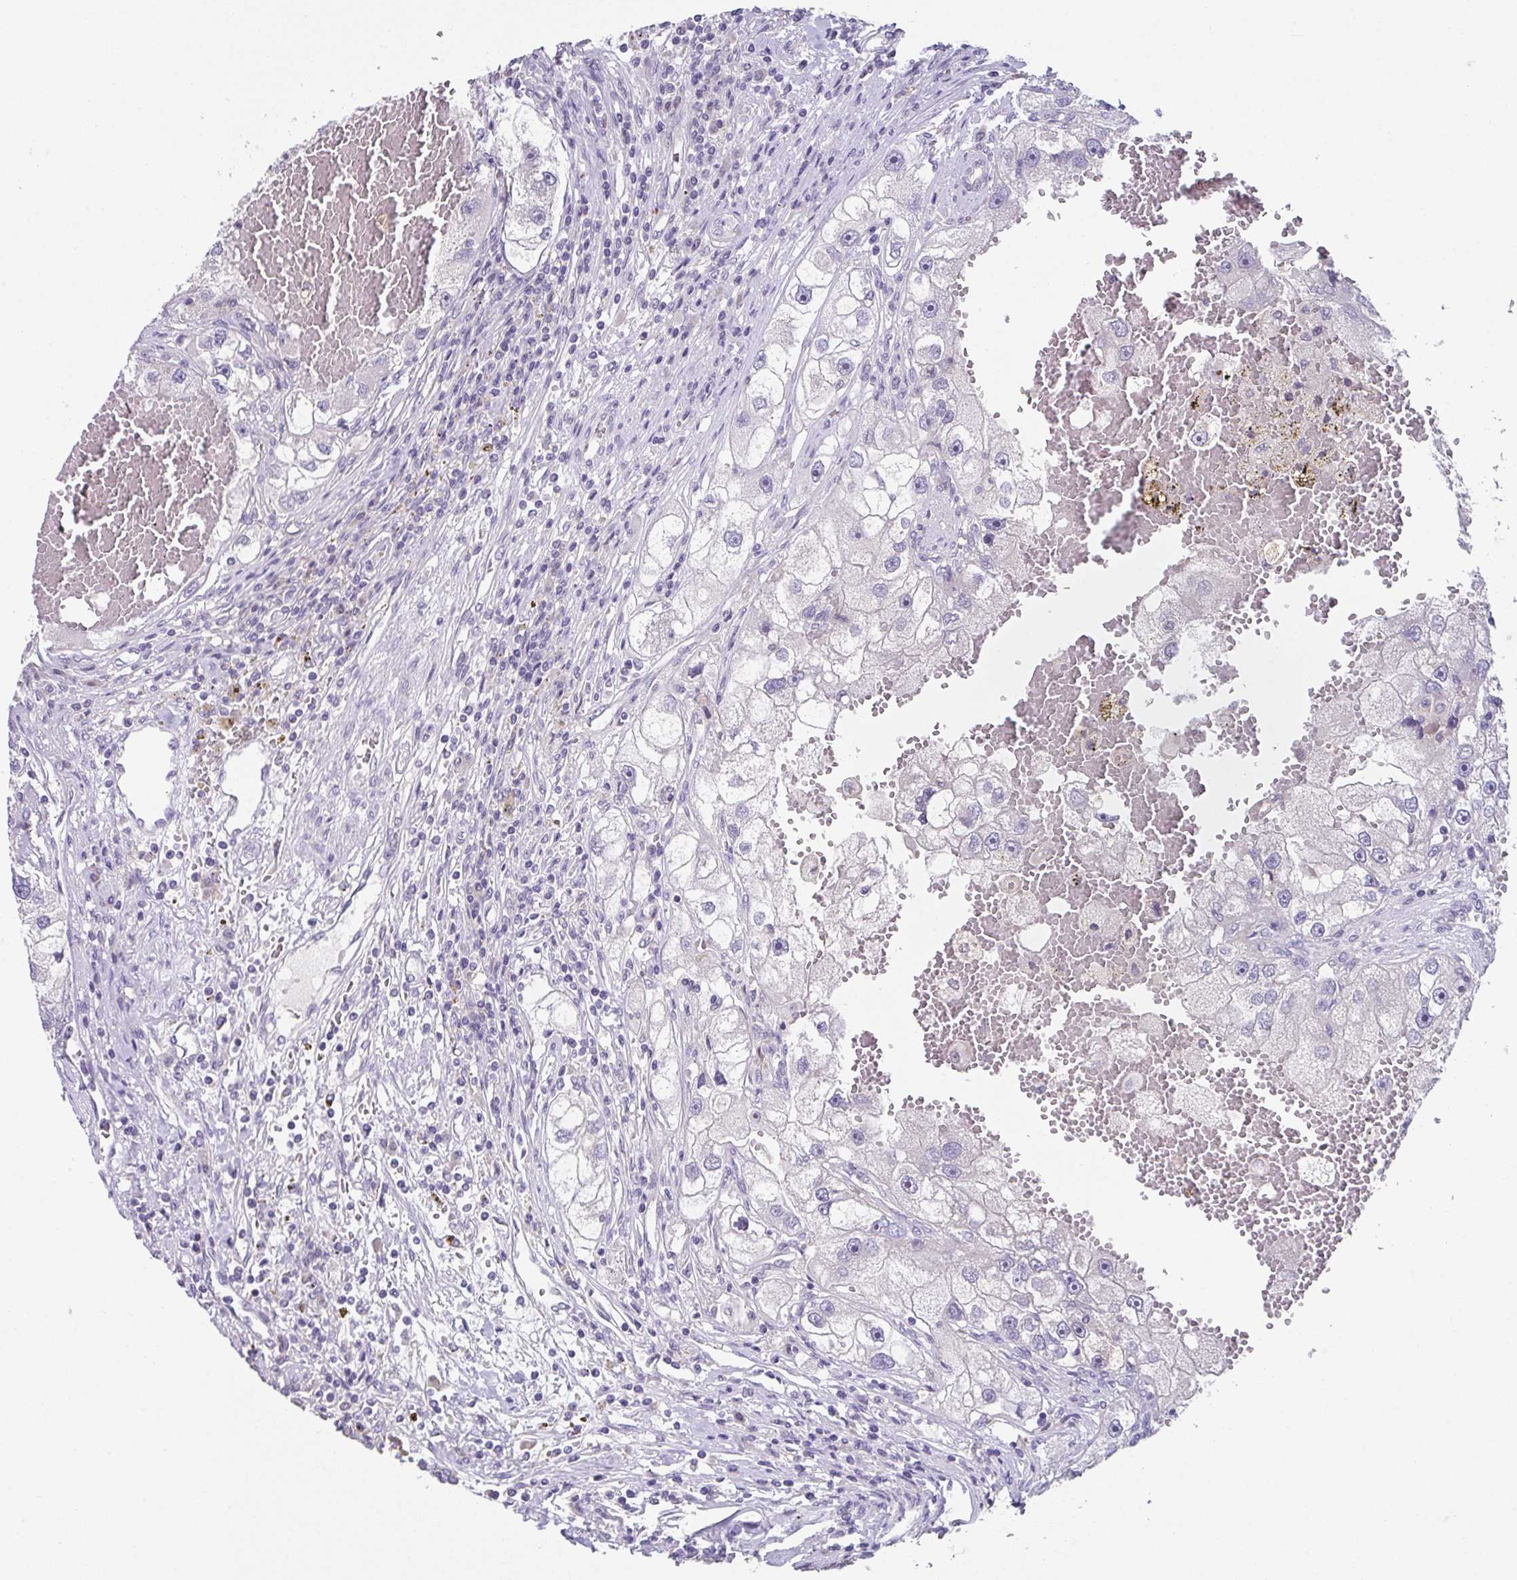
{"staining": {"intensity": "negative", "quantity": "none", "location": "none"}, "tissue": "renal cancer", "cell_type": "Tumor cells", "image_type": "cancer", "snomed": [{"axis": "morphology", "description": "Adenocarcinoma, NOS"}, {"axis": "topography", "description": "Kidney"}], "caption": "Renal adenocarcinoma was stained to show a protein in brown. There is no significant positivity in tumor cells.", "gene": "GLTPD2", "patient": {"sex": "male", "age": 63}}